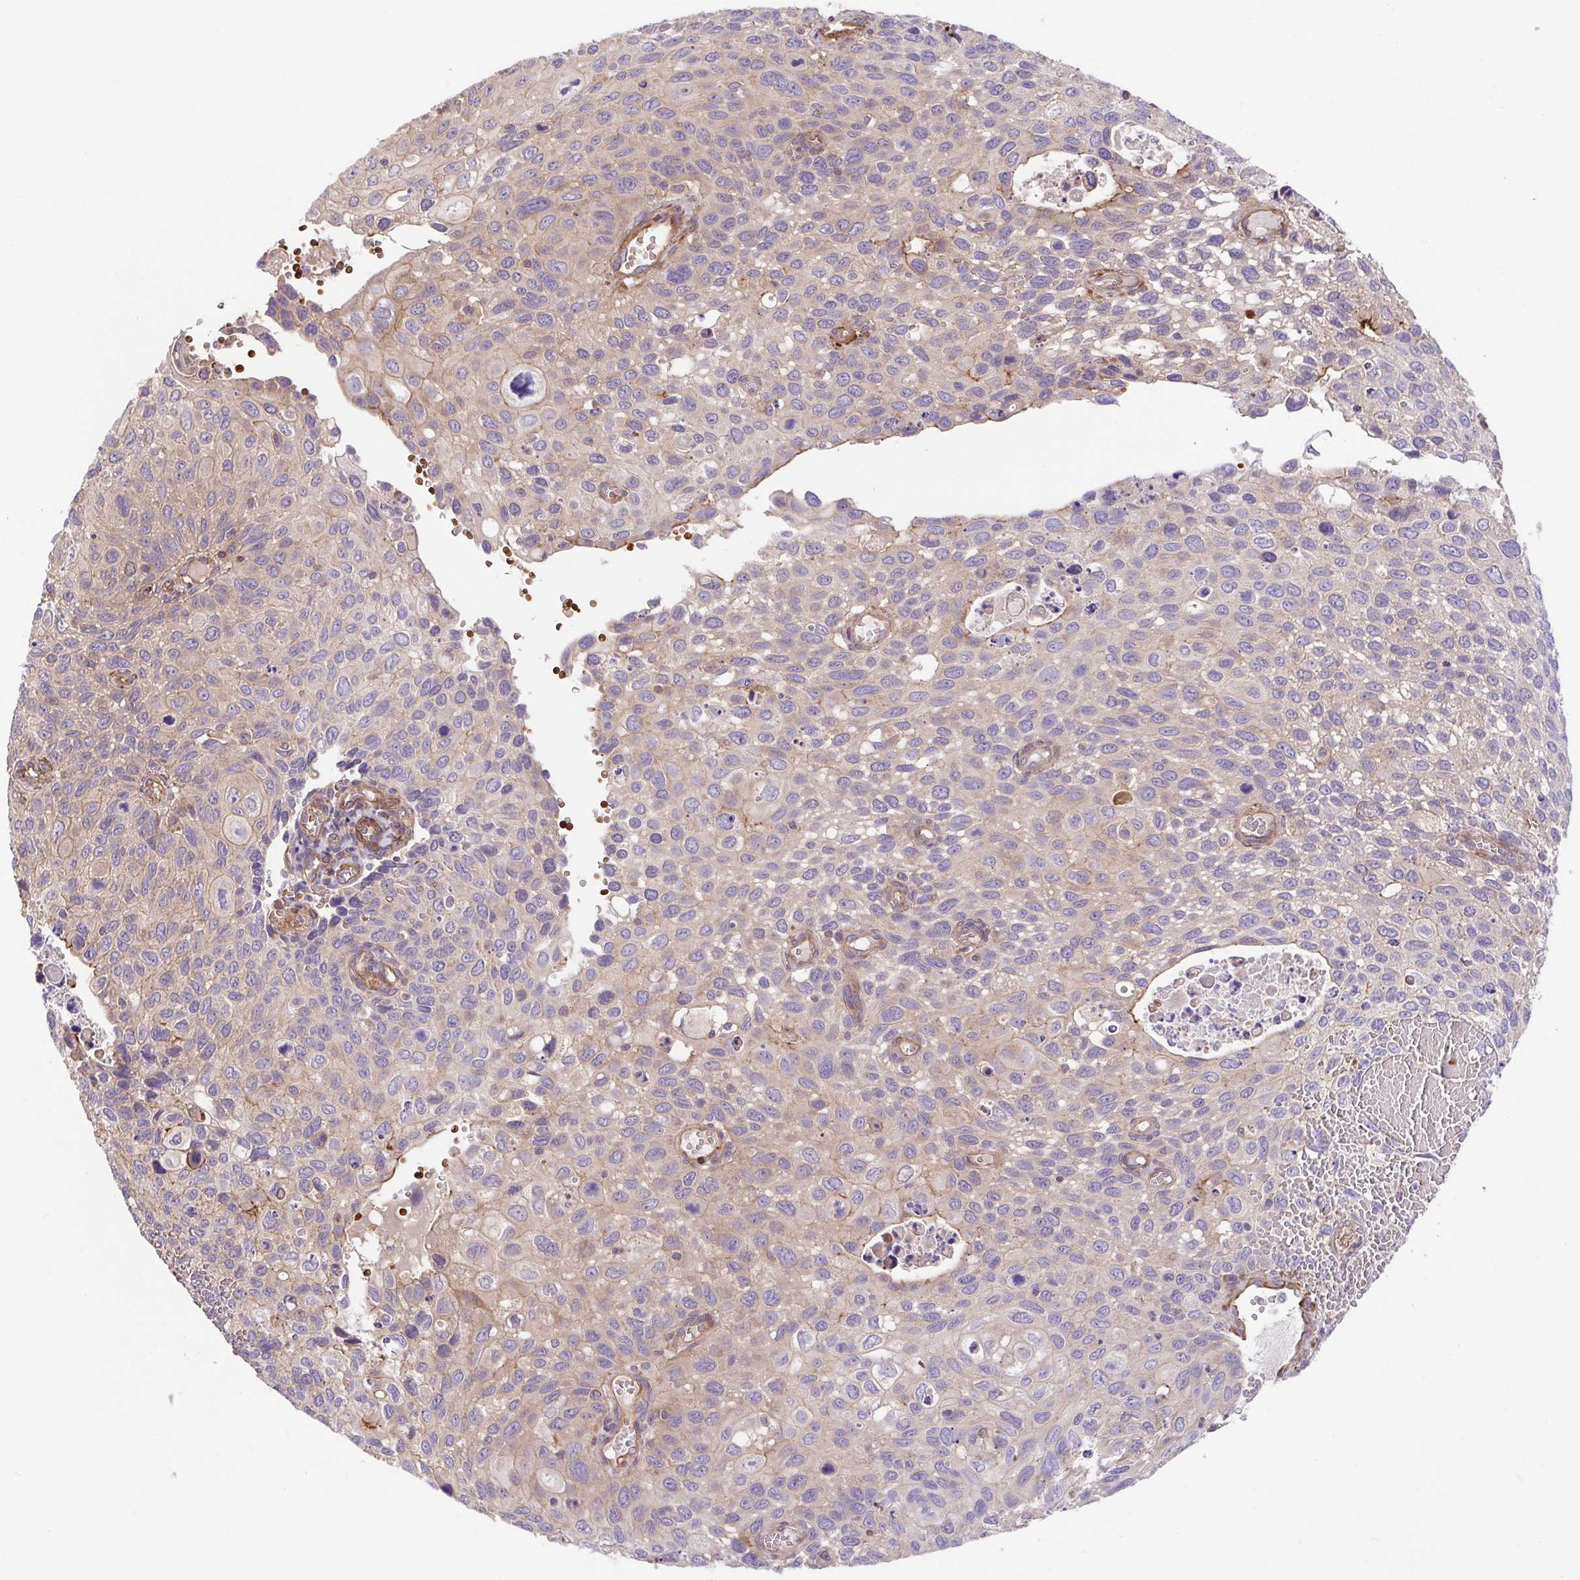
{"staining": {"intensity": "negative", "quantity": "none", "location": "none"}, "tissue": "cervical cancer", "cell_type": "Tumor cells", "image_type": "cancer", "snomed": [{"axis": "morphology", "description": "Squamous cell carcinoma, NOS"}, {"axis": "topography", "description": "Cervix"}], "caption": "DAB (3,3'-diaminobenzidine) immunohistochemical staining of human squamous cell carcinoma (cervical) demonstrates no significant staining in tumor cells.", "gene": "IDE", "patient": {"sex": "female", "age": 70}}